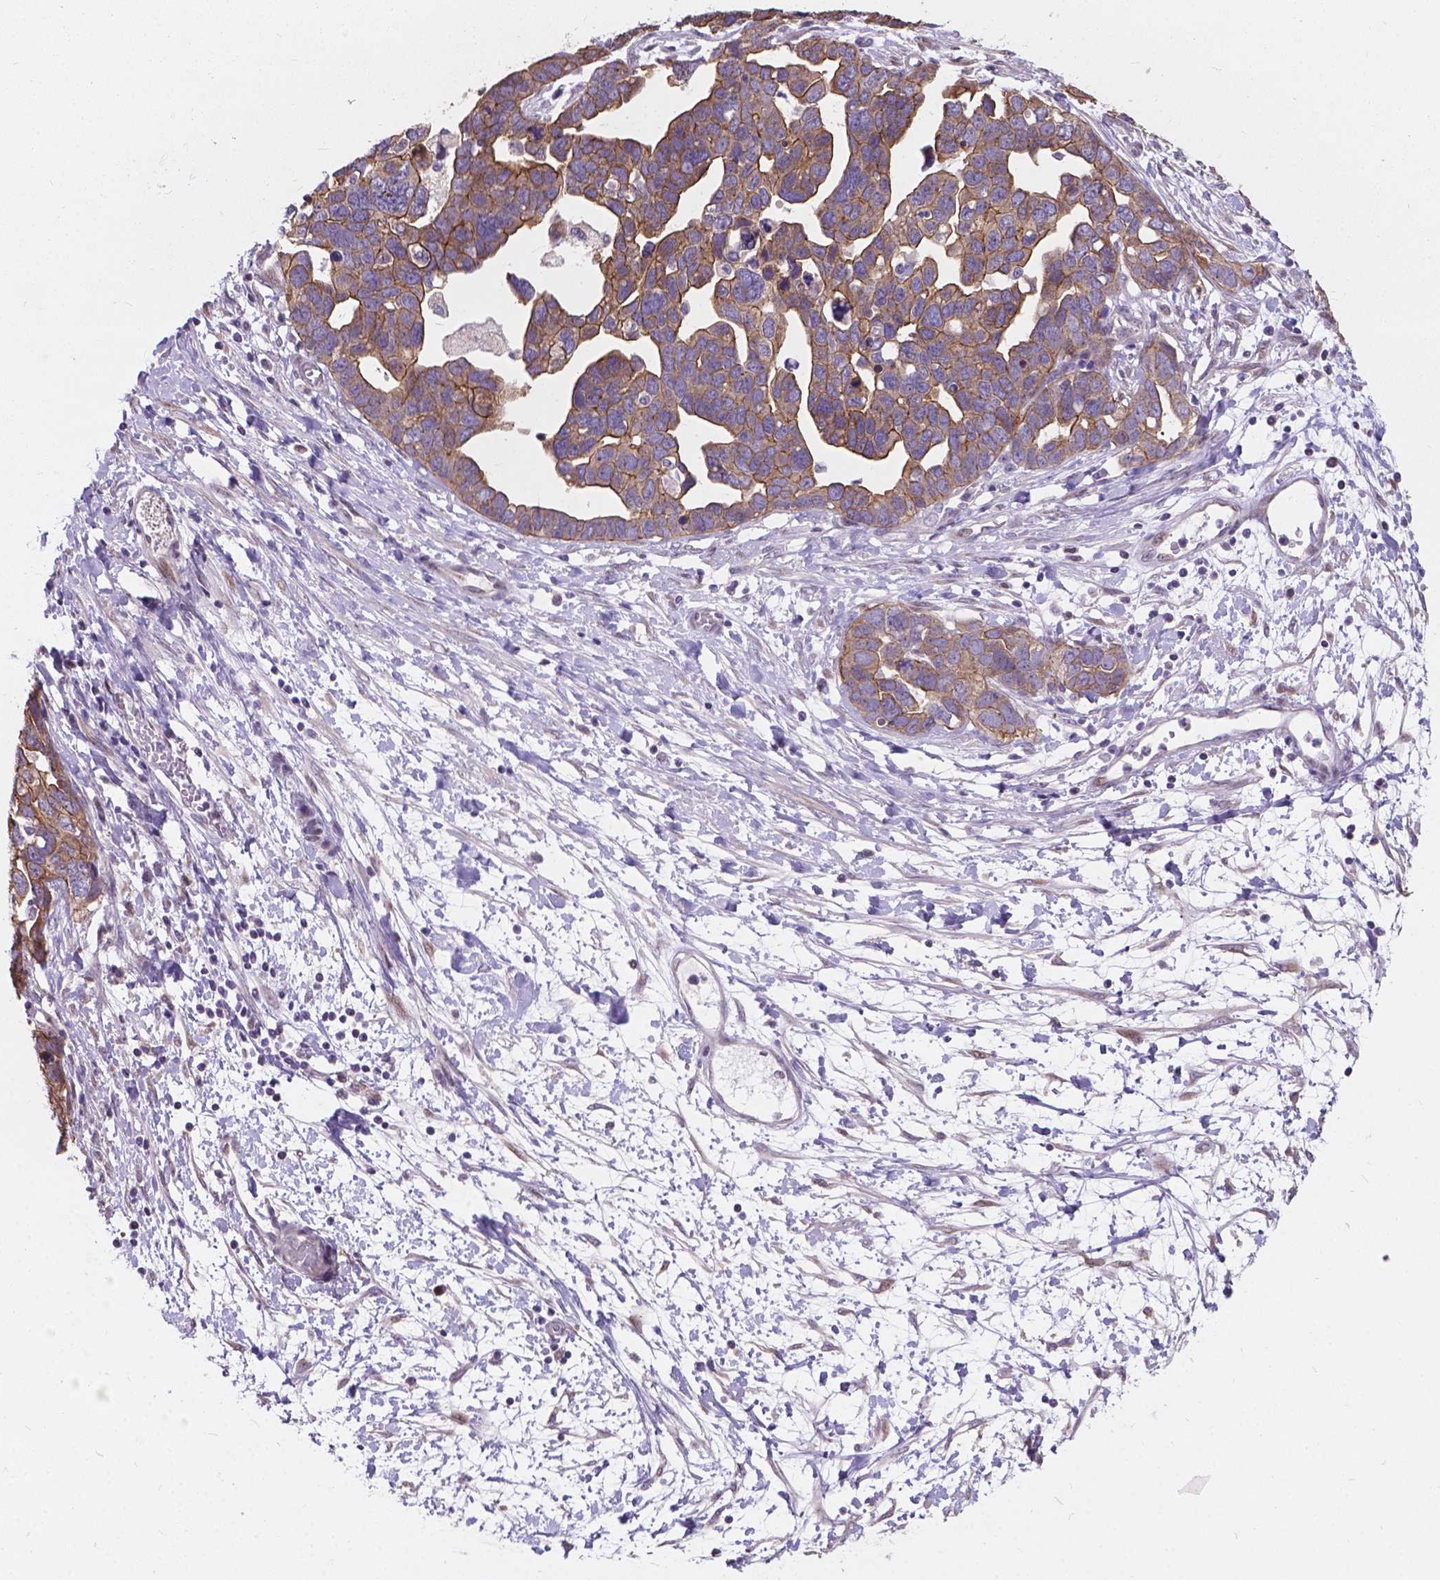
{"staining": {"intensity": "moderate", "quantity": "25%-75%", "location": "cytoplasmic/membranous"}, "tissue": "ovarian cancer", "cell_type": "Tumor cells", "image_type": "cancer", "snomed": [{"axis": "morphology", "description": "Cystadenocarcinoma, serous, NOS"}, {"axis": "topography", "description": "Ovary"}], "caption": "Protein staining of serous cystadenocarcinoma (ovarian) tissue reveals moderate cytoplasmic/membranous positivity in about 25%-75% of tumor cells. The protein of interest is shown in brown color, while the nuclei are stained blue.", "gene": "MYH14", "patient": {"sex": "female", "age": 54}}